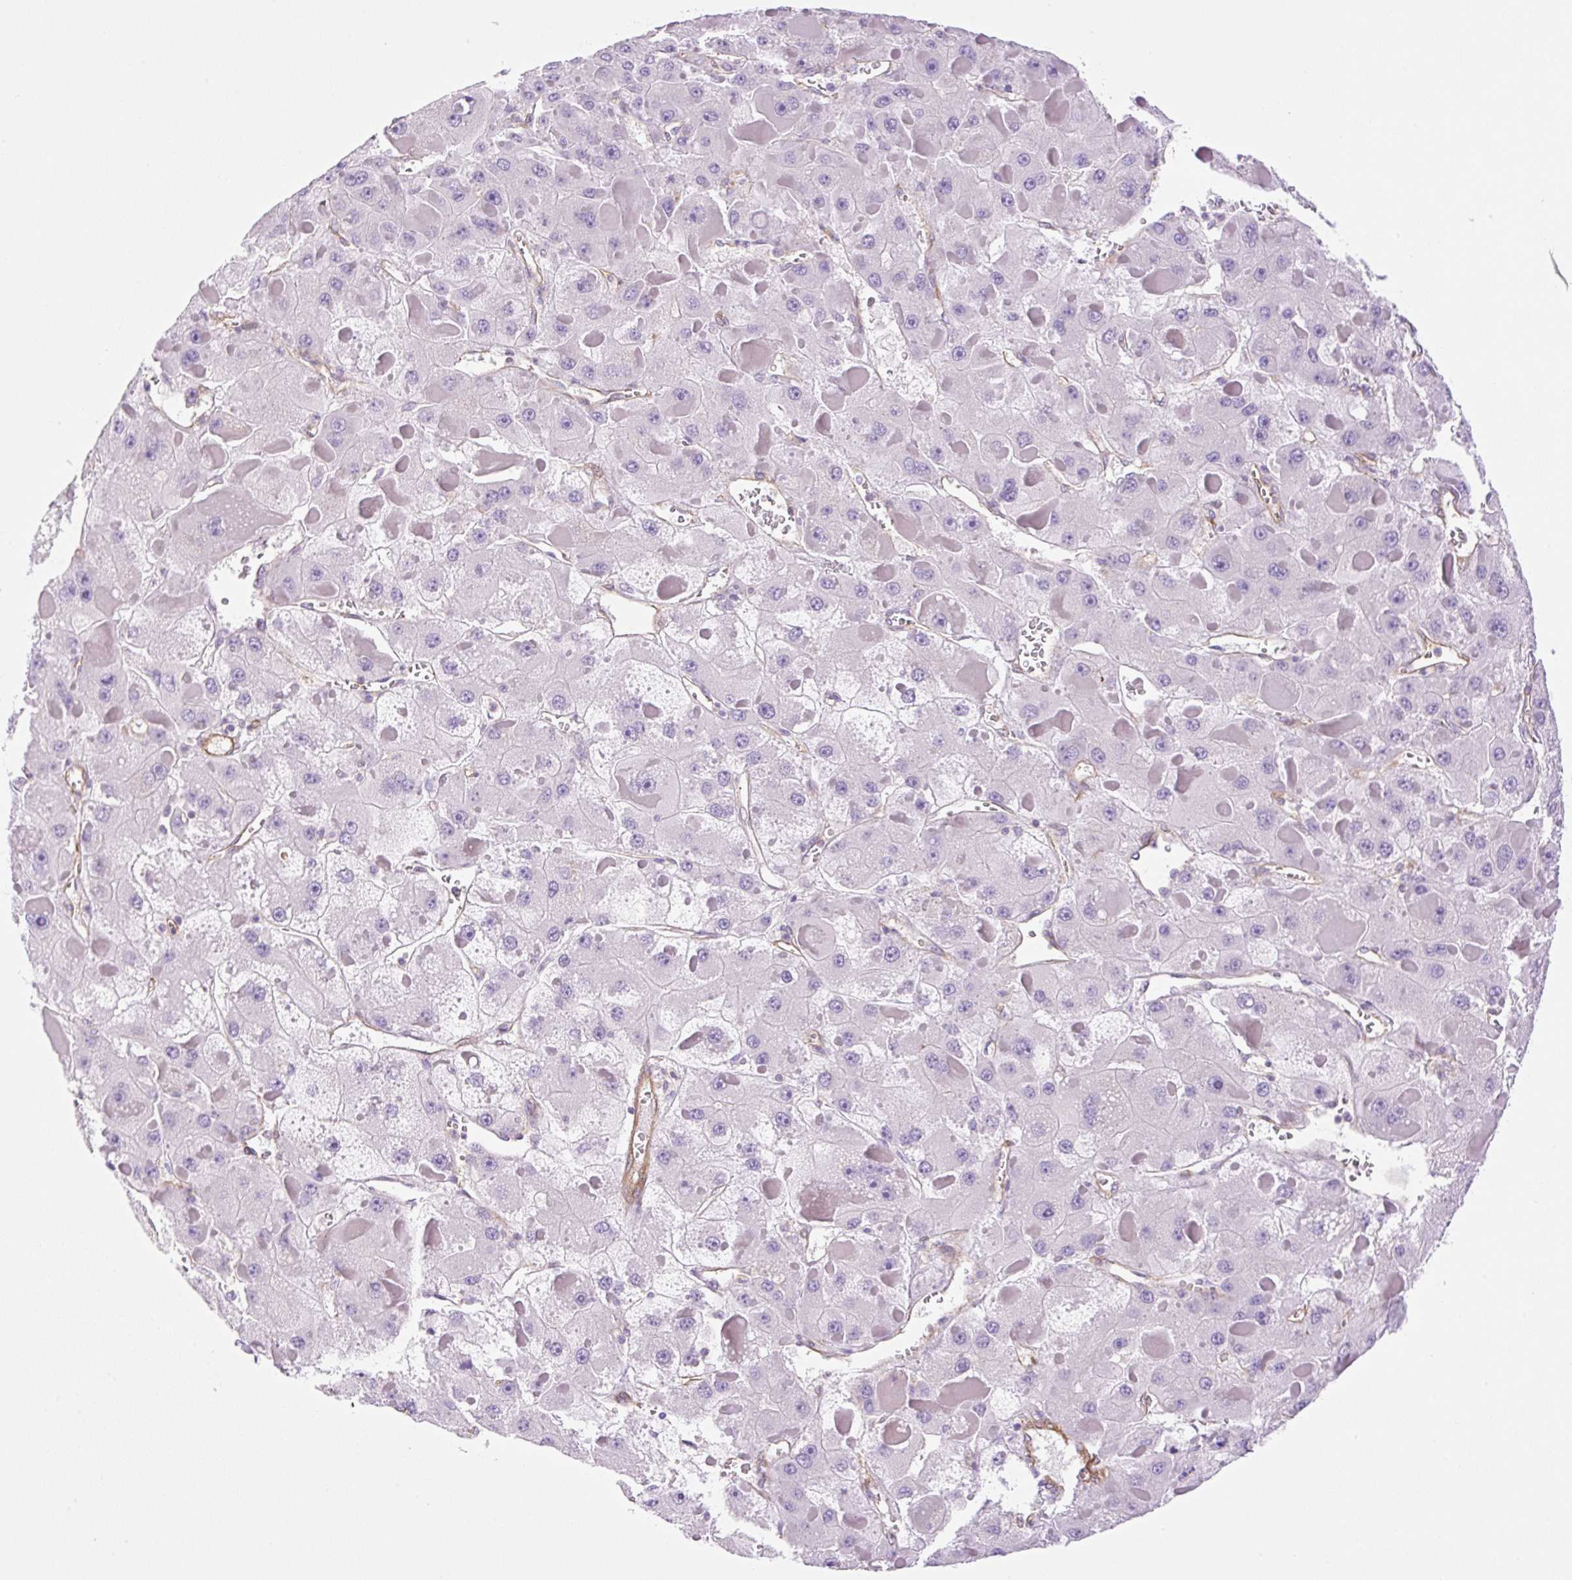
{"staining": {"intensity": "negative", "quantity": "none", "location": "none"}, "tissue": "liver cancer", "cell_type": "Tumor cells", "image_type": "cancer", "snomed": [{"axis": "morphology", "description": "Carcinoma, Hepatocellular, NOS"}, {"axis": "topography", "description": "Liver"}], "caption": "A high-resolution micrograph shows immunohistochemistry staining of hepatocellular carcinoma (liver), which demonstrates no significant staining in tumor cells.", "gene": "EHD3", "patient": {"sex": "female", "age": 73}}